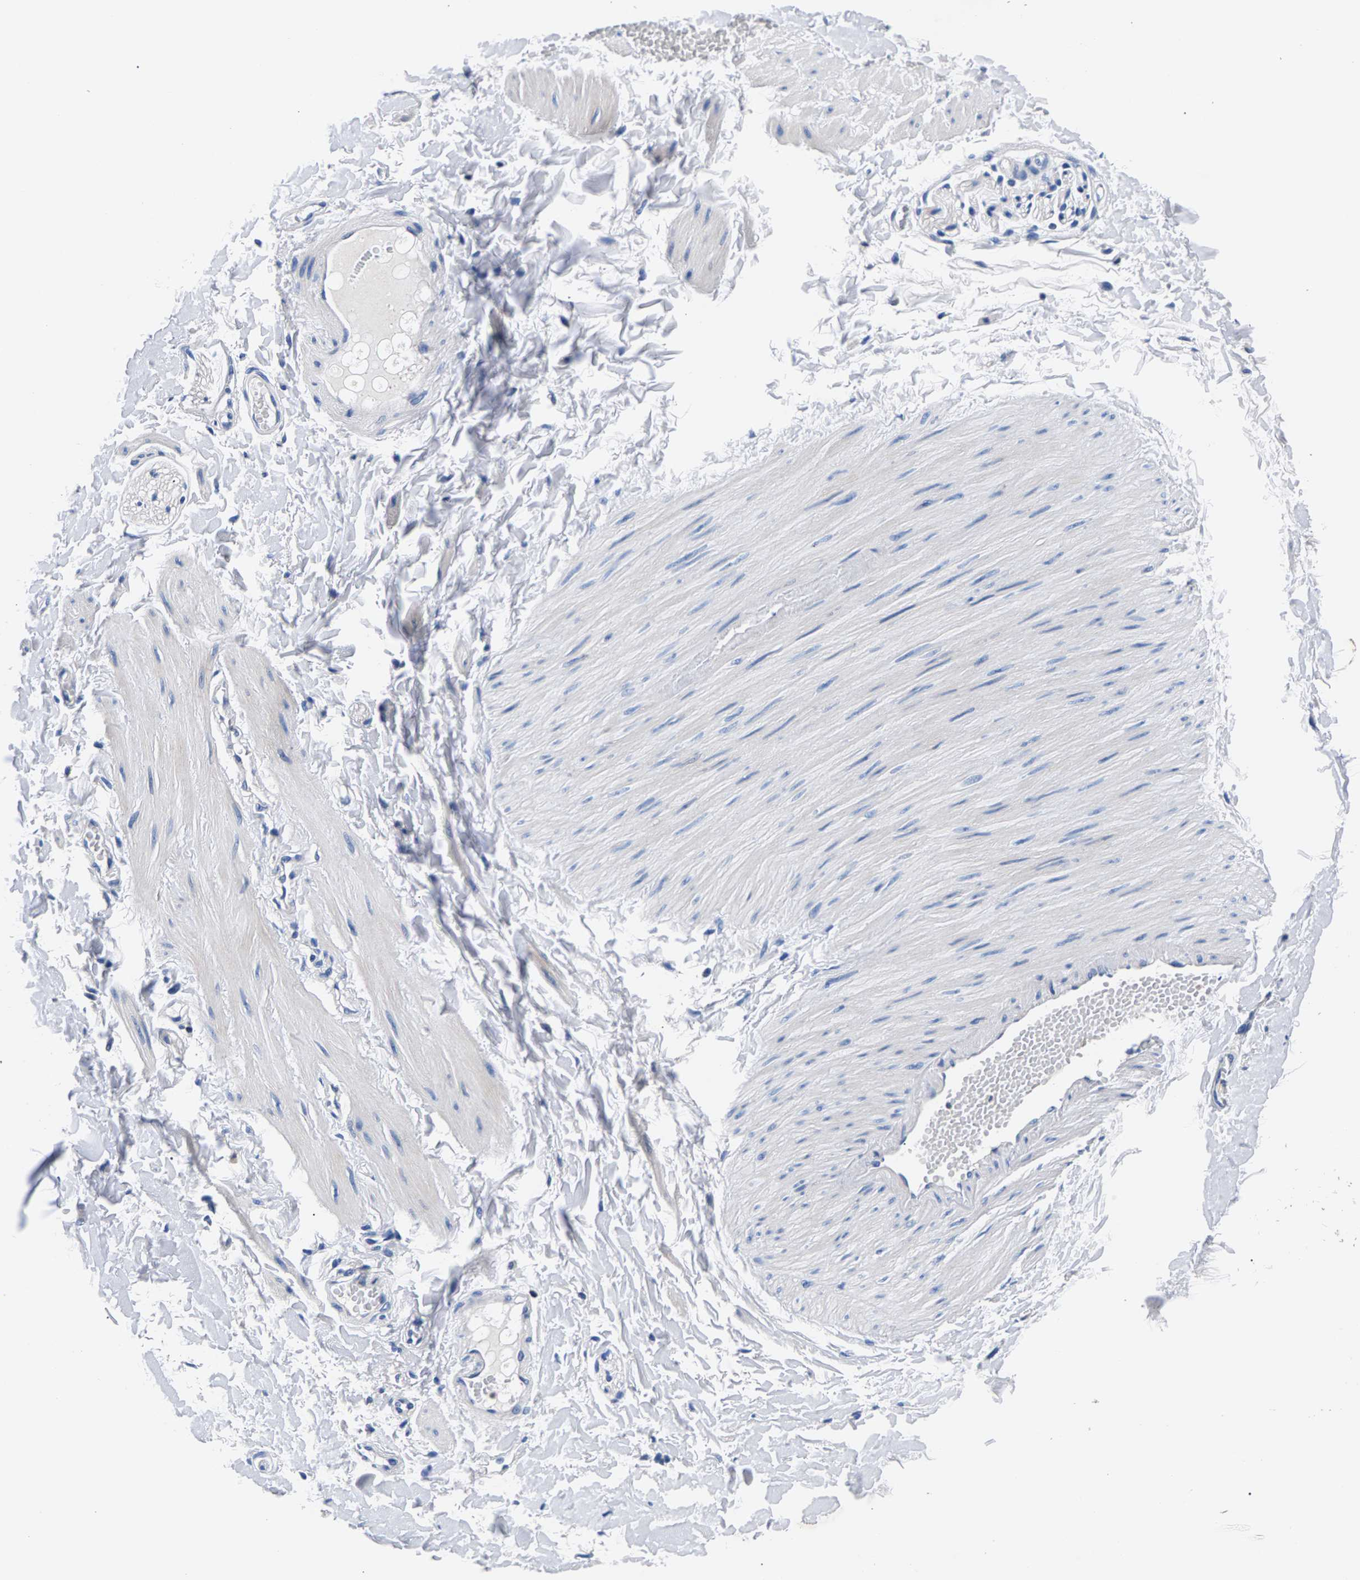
{"staining": {"intensity": "negative", "quantity": "none", "location": "none"}, "tissue": "adipose tissue", "cell_type": "Adipocytes", "image_type": "normal", "snomed": [{"axis": "morphology", "description": "Normal tissue, NOS"}, {"axis": "topography", "description": "Adipose tissue"}, {"axis": "topography", "description": "Vascular tissue"}, {"axis": "topography", "description": "Peripheral nerve tissue"}], "caption": "IHC photomicrograph of normal adipose tissue: adipose tissue stained with DAB (3,3'-diaminobenzidine) shows no significant protein expression in adipocytes.", "gene": "PHF24", "patient": {"sex": "male", "age": 25}}